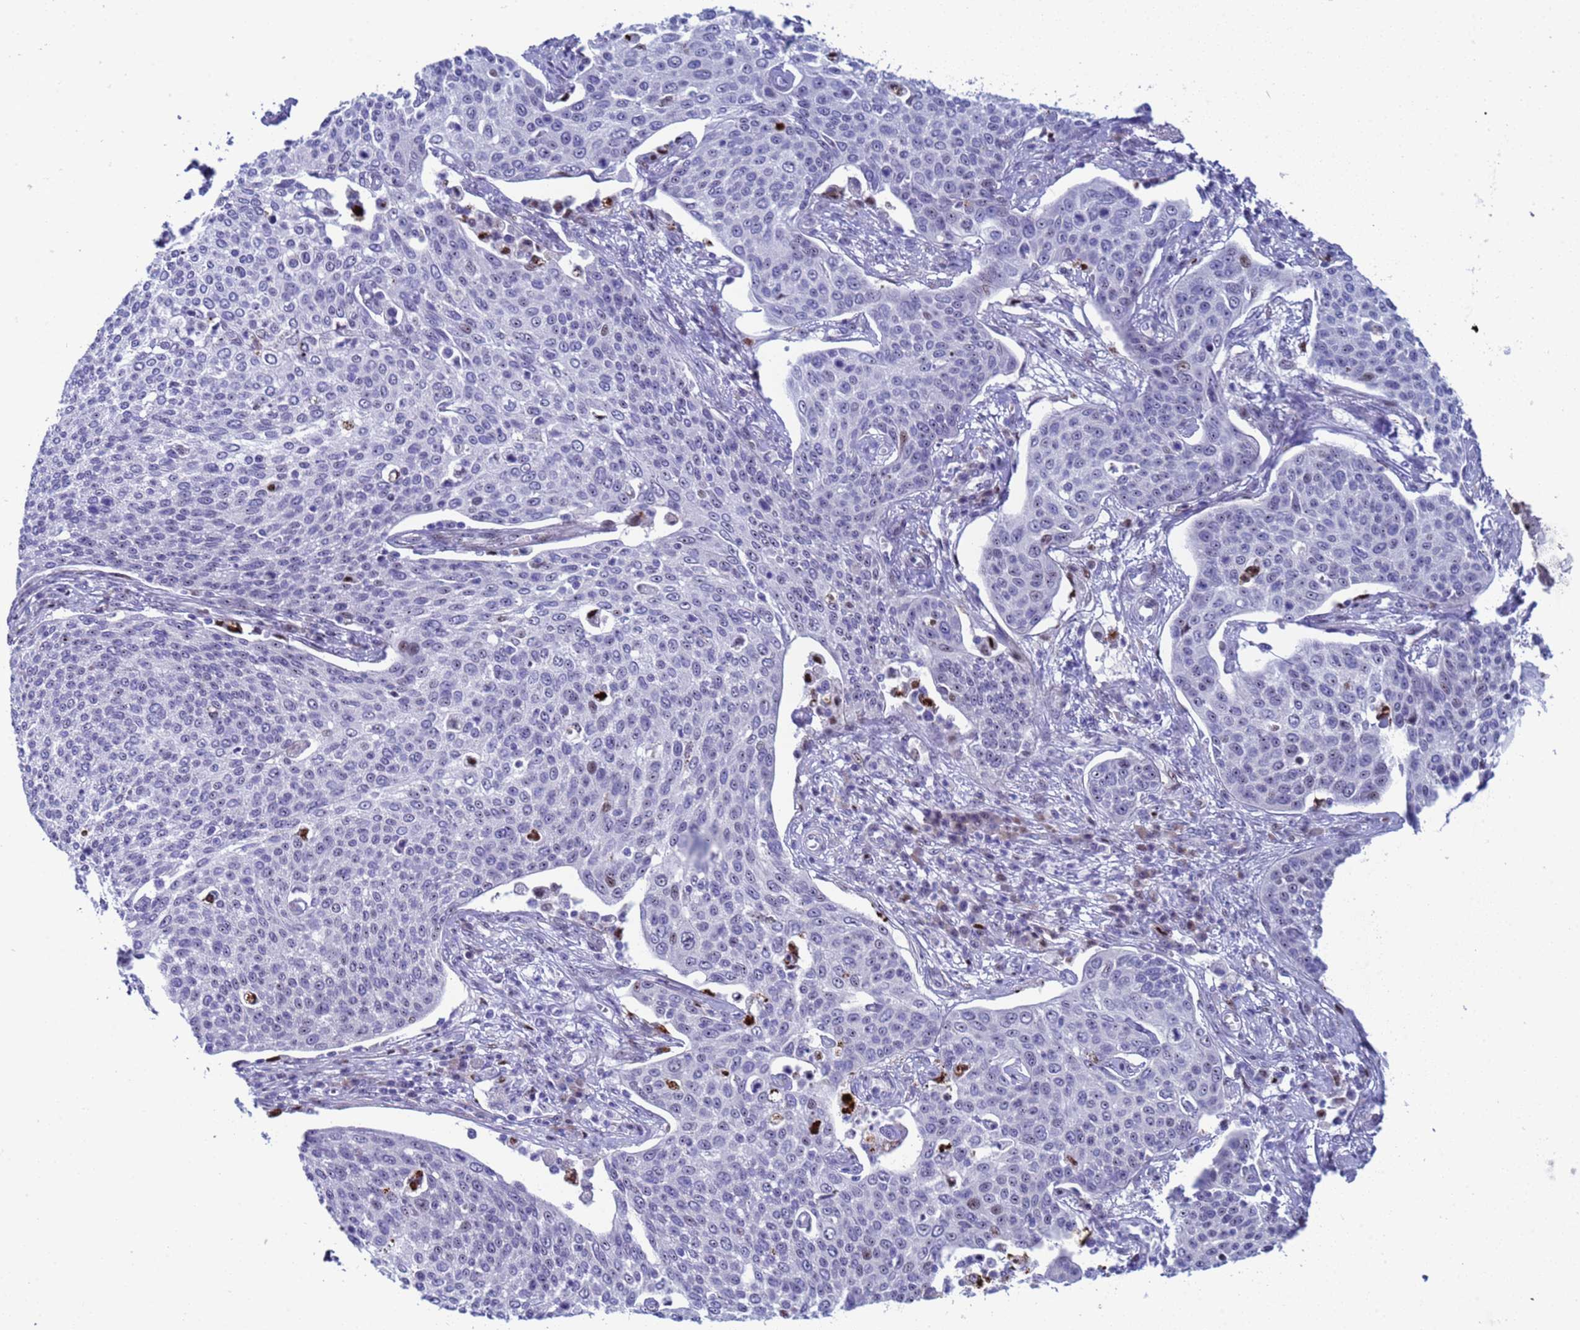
{"staining": {"intensity": "negative", "quantity": "none", "location": "none"}, "tissue": "cervical cancer", "cell_type": "Tumor cells", "image_type": "cancer", "snomed": [{"axis": "morphology", "description": "Squamous cell carcinoma, NOS"}, {"axis": "topography", "description": "Cervix"}], "caption": "This micrograph is of cervical cancer stained with IHC to label a protein in brown with the nuclei are counter-stained blue. There is no positivity in tumor cells.", "gene": "POP5", "patient": {"sex": "female", "age": 34}}